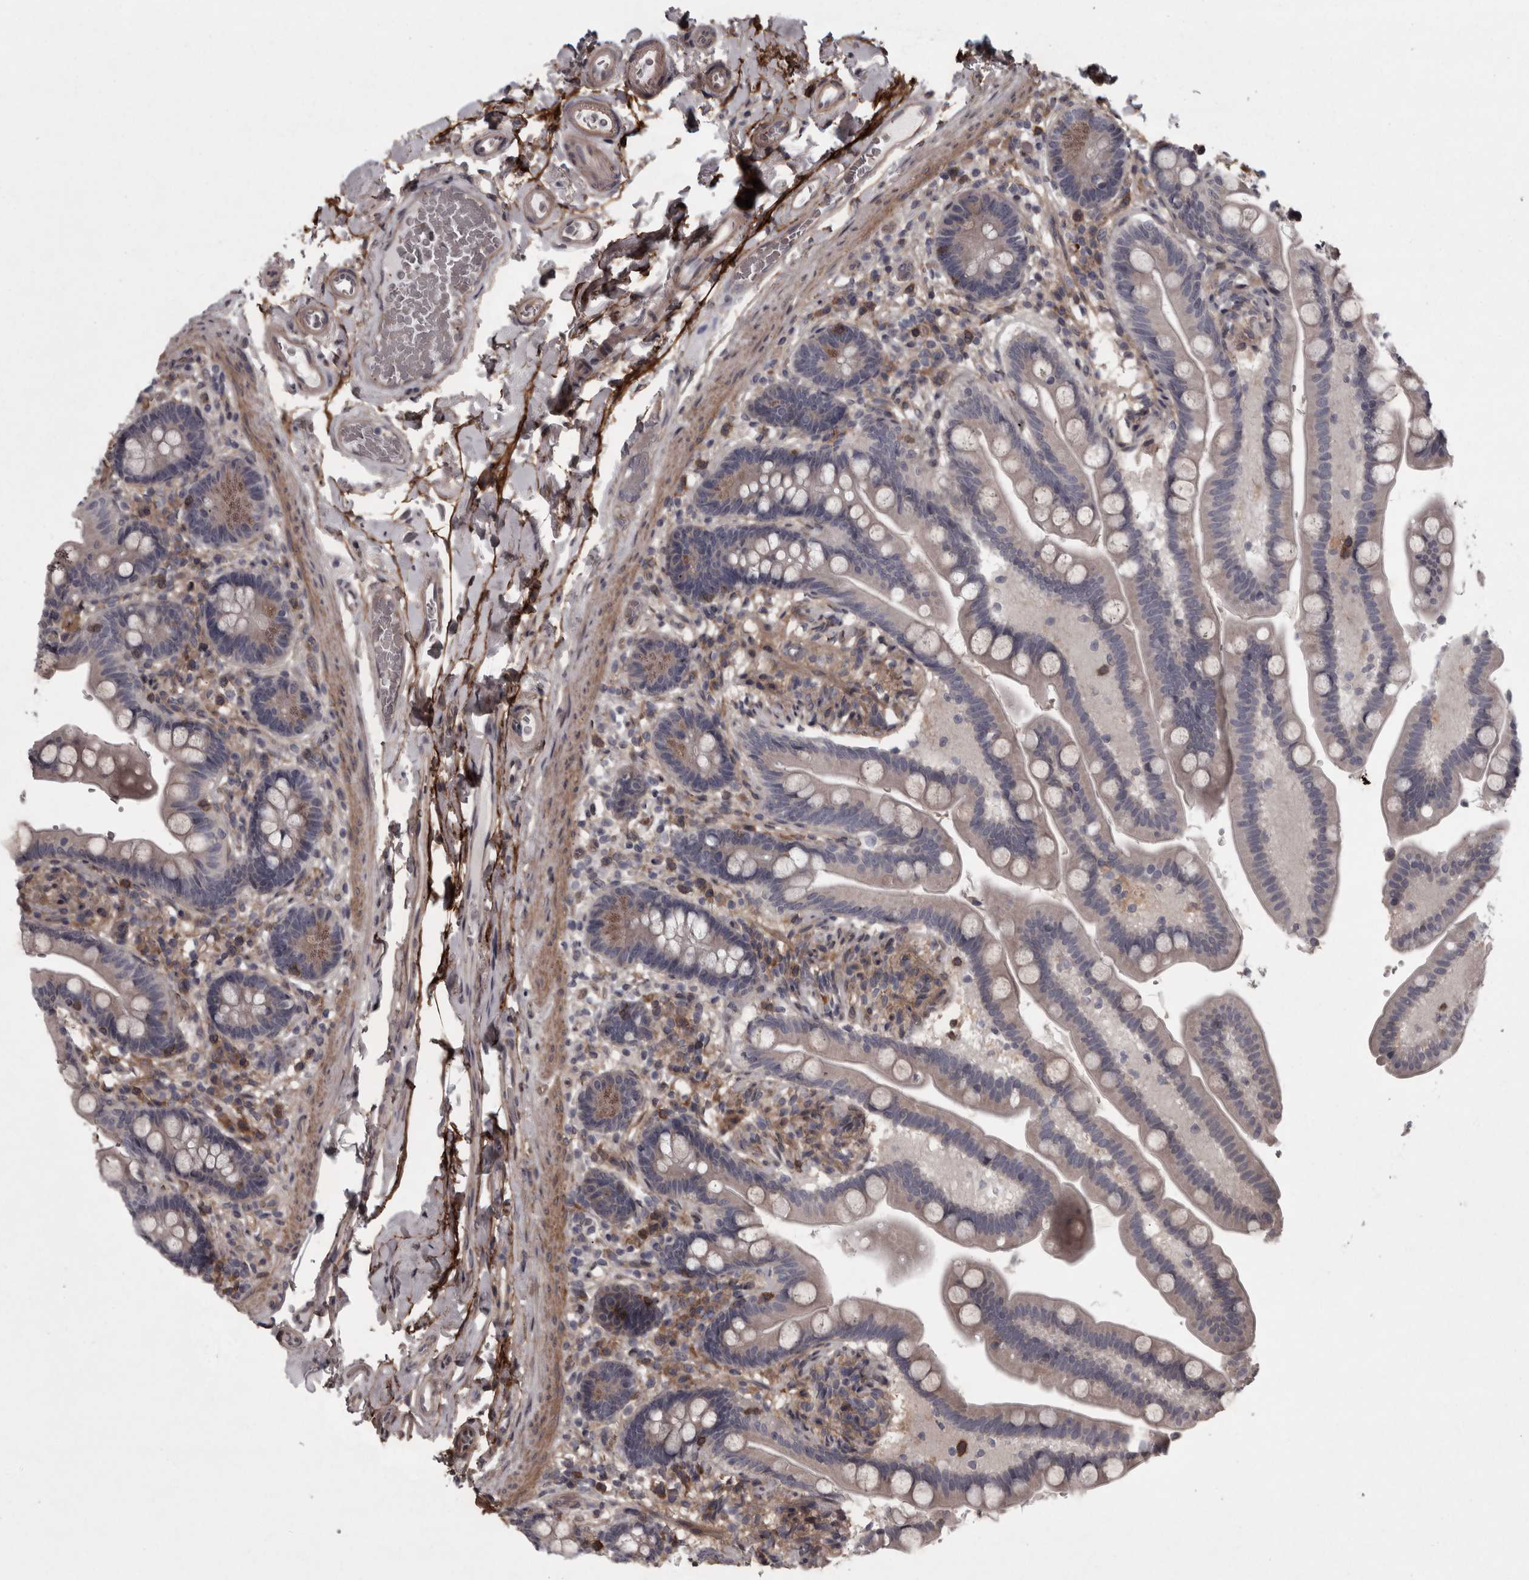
{"staining": {"intensity": "negative", "quantity": "none", "location": "none"}, "tissue": "colon", "cell_type": "Endothelial cells", "image_type": "normal", "snomed": [{"axis": "morphology", "description": "Normal tissue, NOS"}, {"axis": "topography", "description": "Smooth muscle"}, {"axis": "topography", "description": "Colon"}], "caption": "Immunohistochemistry of benign human colon shows no staining in endothelial cells. Brightfield microscopy of immunohistochemistry stained with DAB (brown) and hematoxylin (blue), captured at high magnification.", "gene": "RSU1", "patient": {"sex": "male", "age": 73}}